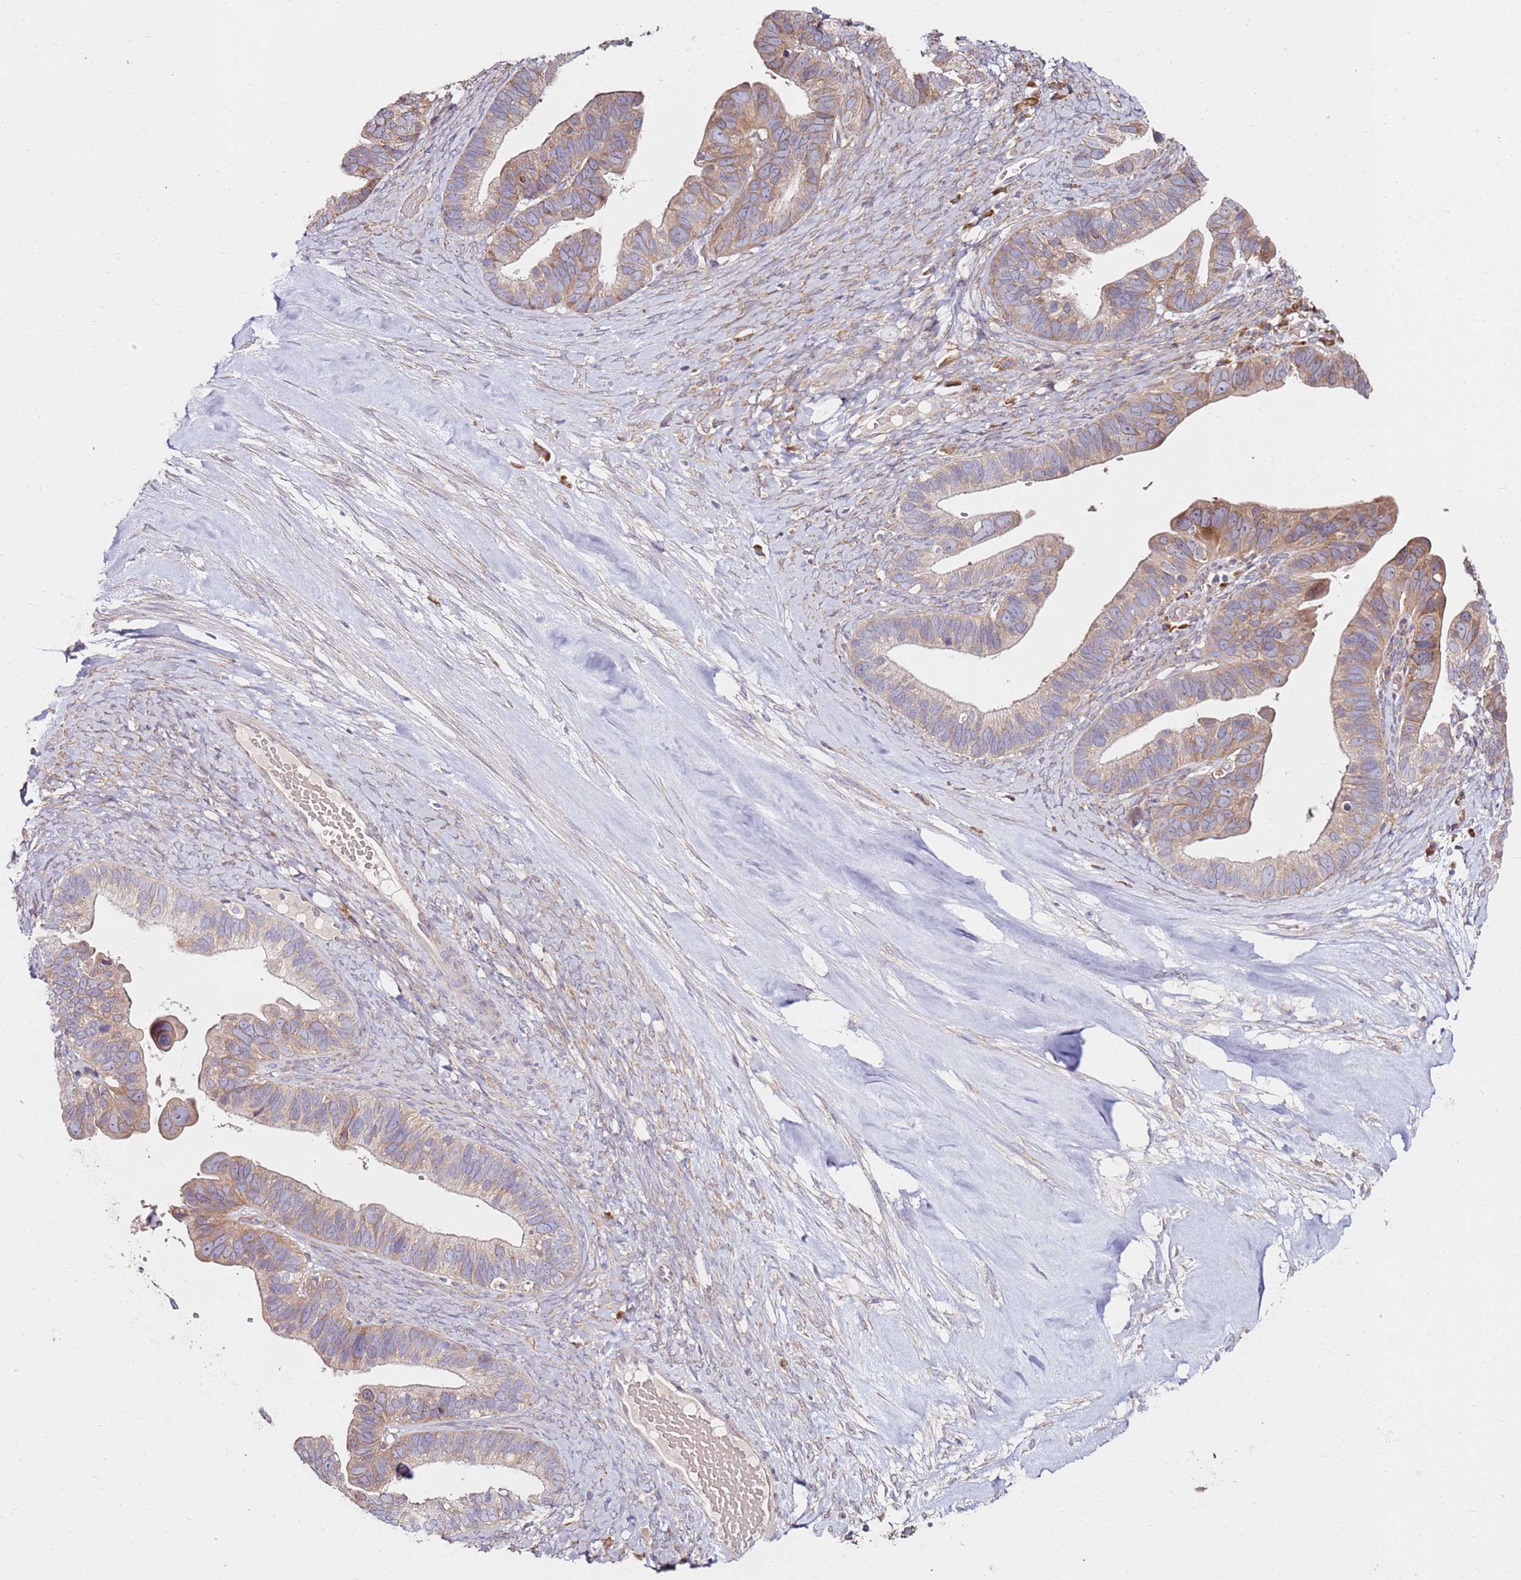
{"staining": {"intensity": "moderate", "quantity": ">75%", "location": "cytoplasmic/membranous"}, "tissue": "ovarian cancer", "cell_type": "Tumor cells", "image_type": "cancer", "snomed": [{"axis": "morphology", "description": "Cystadenocarcinoma, serous, NOS"}, {"axis": "topography", "description": "Ovary"}], "caption": "Immunohistochemistry staining of serous cystadenocarcinoma (ovarian), which displays medium levels of moderate cytoplasmic/membranous positivity in about >75% of tumor cells indicating moderate cytoplasmic/membranous protein expression. The staining was performed using DAB (brown) for protein detection and nuclei were counterstained in hematoxylin (blue).", "gene": "RPS3A", "patient": {"sex": "female", "age": 56}}